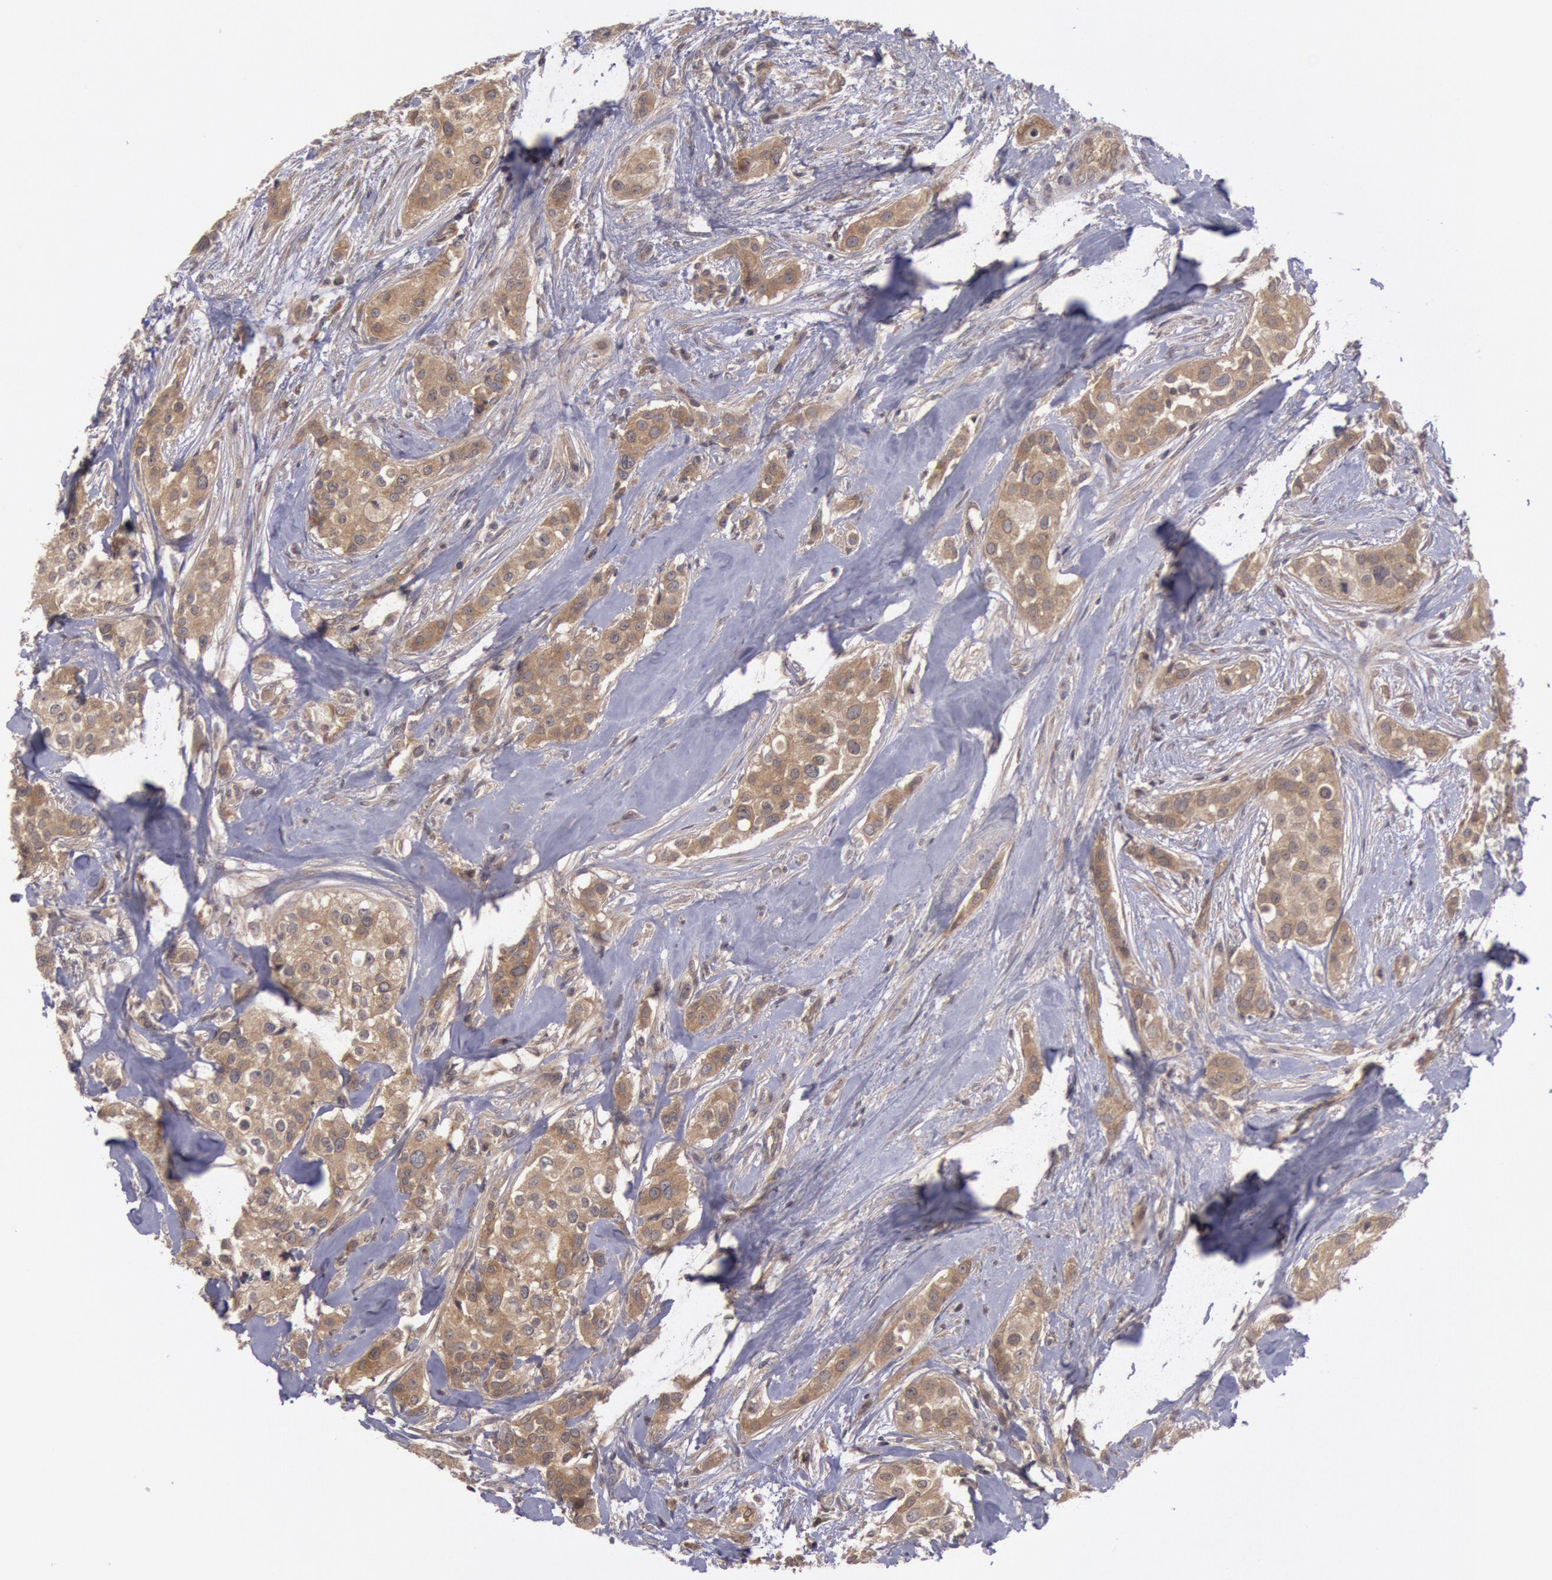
{"staining": {"intensity": "moderate", "quantity": ">75%", "location": "cytoplasmic/membranous"}, "tissue": "breast cancer", "cell_type": "Tumor cells", "image_type": "cancer", "snomed": [{"axis": "morphology", "description": "Duct carcinoma"}, {"axis": "topography", "description": "Breast"}], "caption": "This photomicrograph reveals immunohistochemistry staining of breast cancer, with medium moderate cytoplasmic/membranous positivity in approximately >75% of tumor cells.", "gene": "BRAF", "patient": {"sex": "female", "age": 45}}